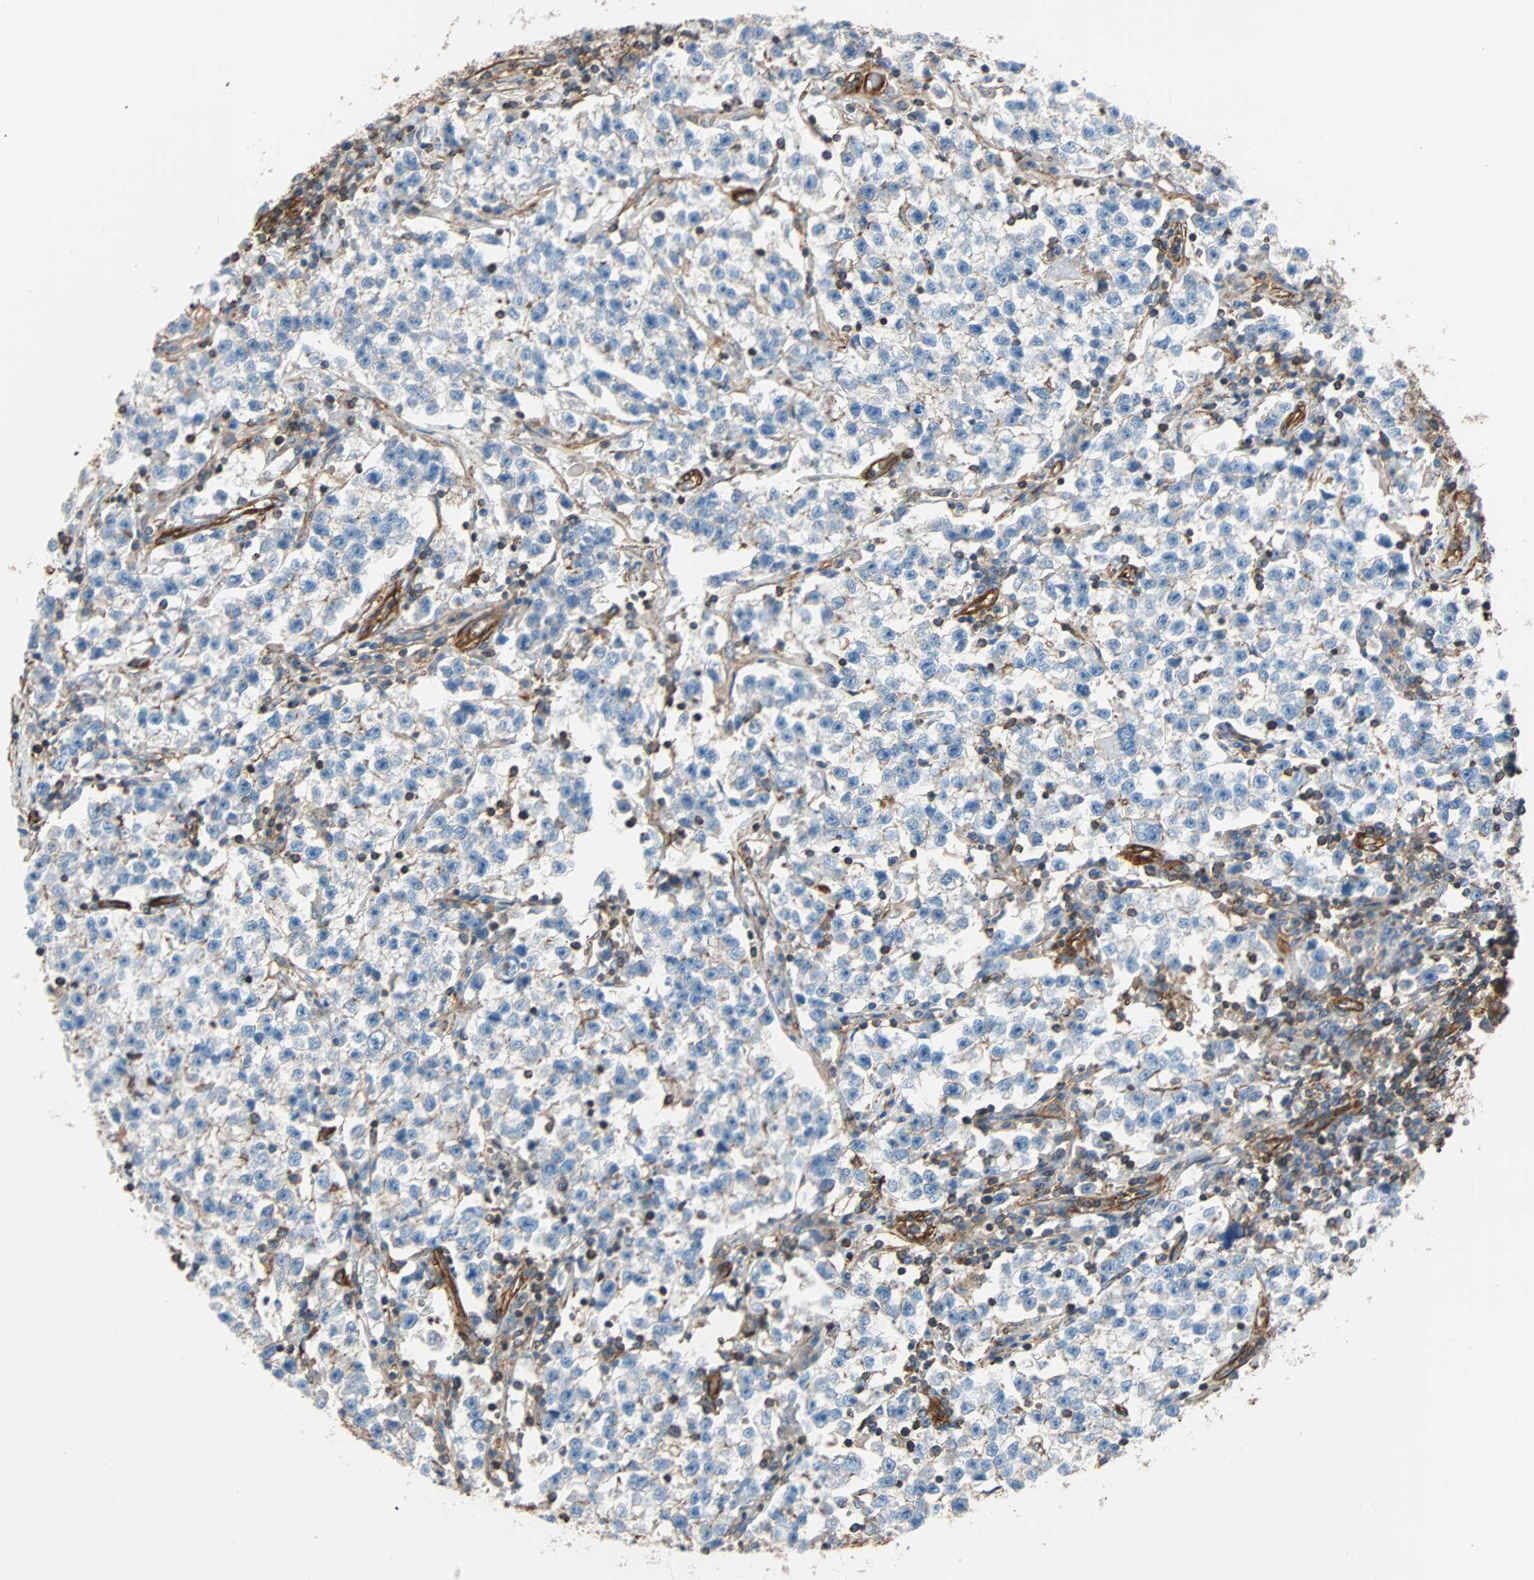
{"staining": {"intensity": "negative", "quantity": "none", "location": "none"}, "tissue": "testis cancer", "cell_type": "Tumor cells", "image_type": "cancer", "snomed": [{"axis": "morphology", "description": "Seminoma, NOS"}, {"axis": "topography", "description": "Testis"}], "caption": "Photomicrograph shows no significant protein staining in tumor cells of testis cancer.", "gene": "GALNT10", "patient": {"sex": "male", "age": 22}}